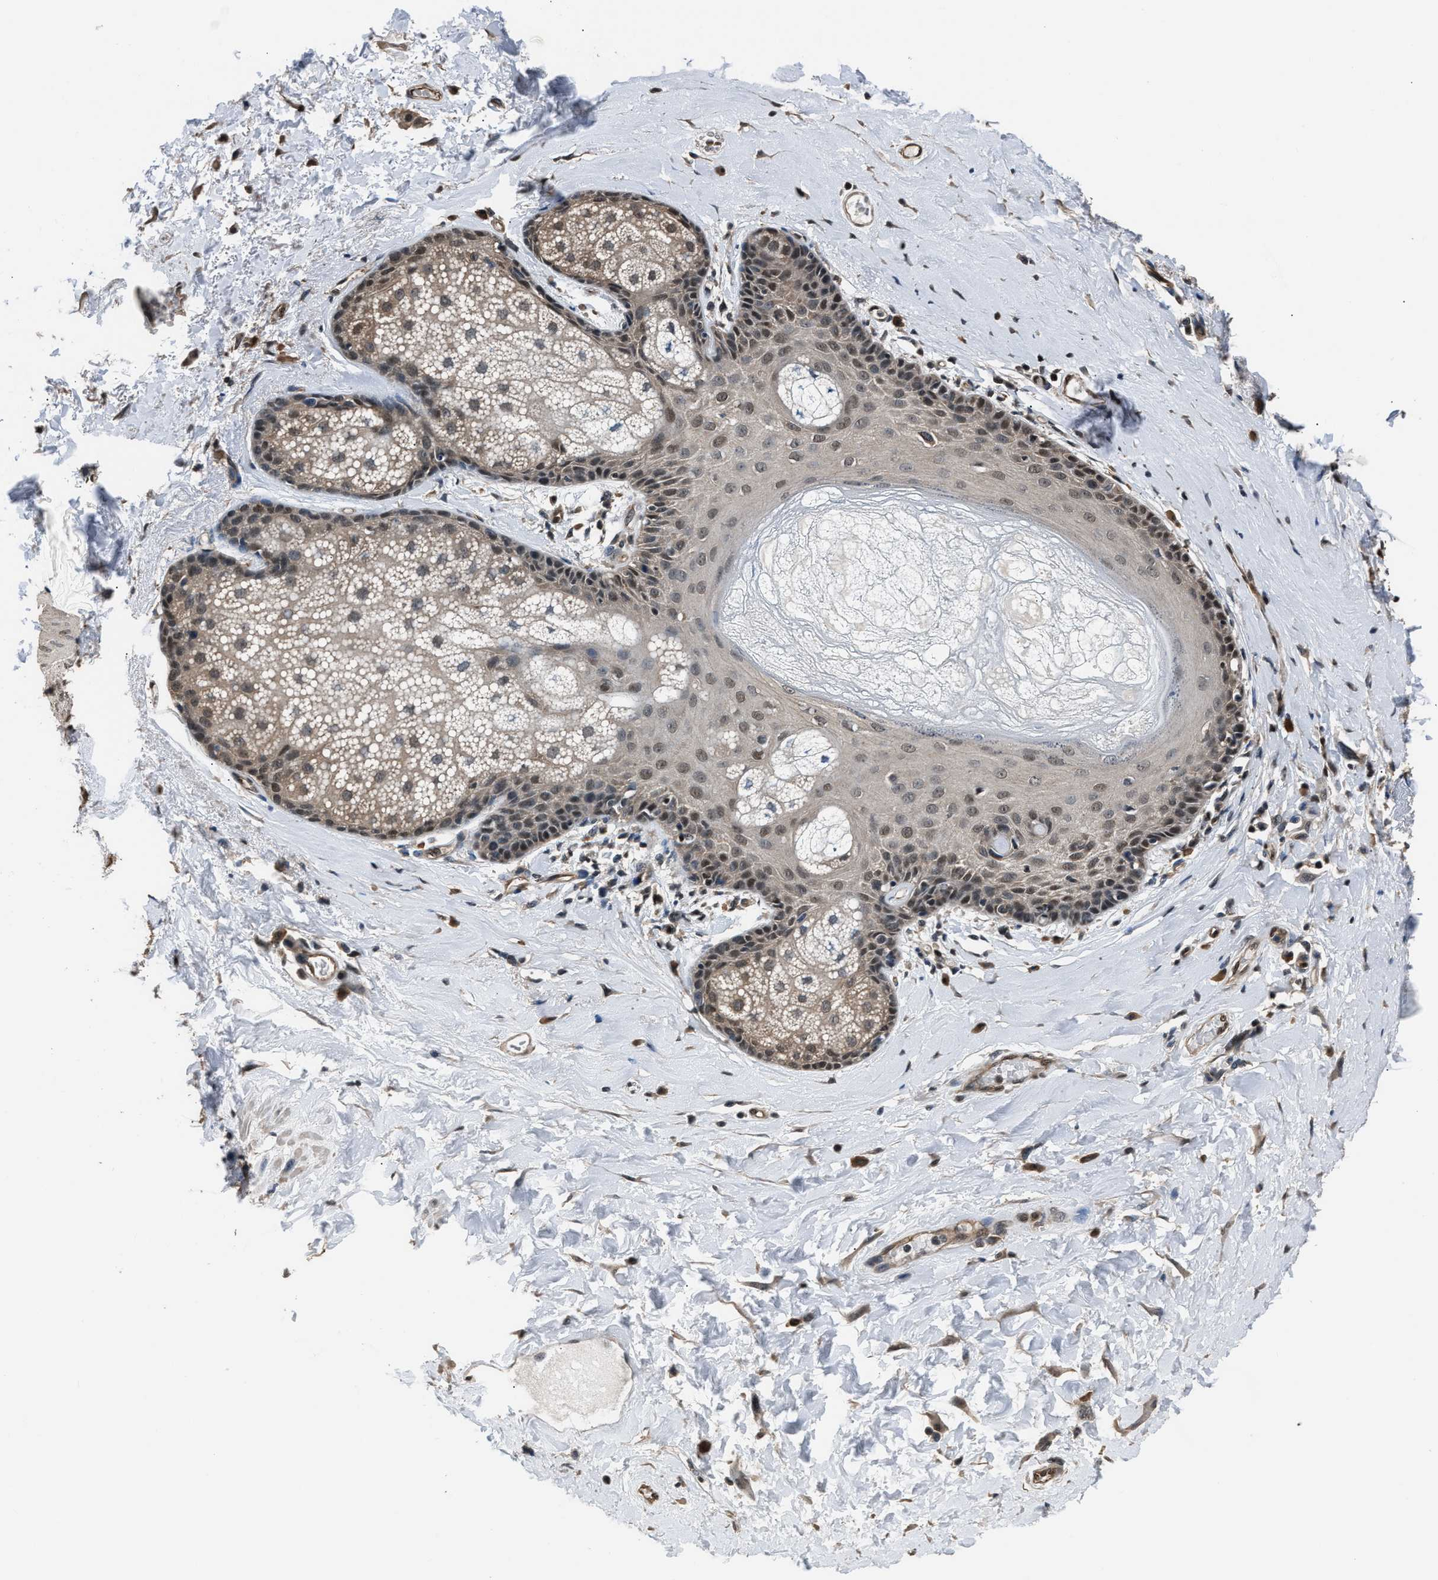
{"staining": {"intensity": "moderate", "quantity": "<25%", "location": "cytoplasmic/membranous,nuclear"}, "tissue": "skin", "cell_type": "Epidermal cells", "image_type": "normal", "snomed": [{"axis": "morphology", "description": "Normal tissue, NOS"}, {"axis": "topography", "description": "Anal"}], "caption": "A high-resolution micrograph shows immunohistochemistry staining of normal skin, which shows moderate cytoplasmic/membranous,nuclear expression in approximately <25% of epidermal cells.", "gene": "DFFA", "patient": {"sex": "male", "age": 69}}